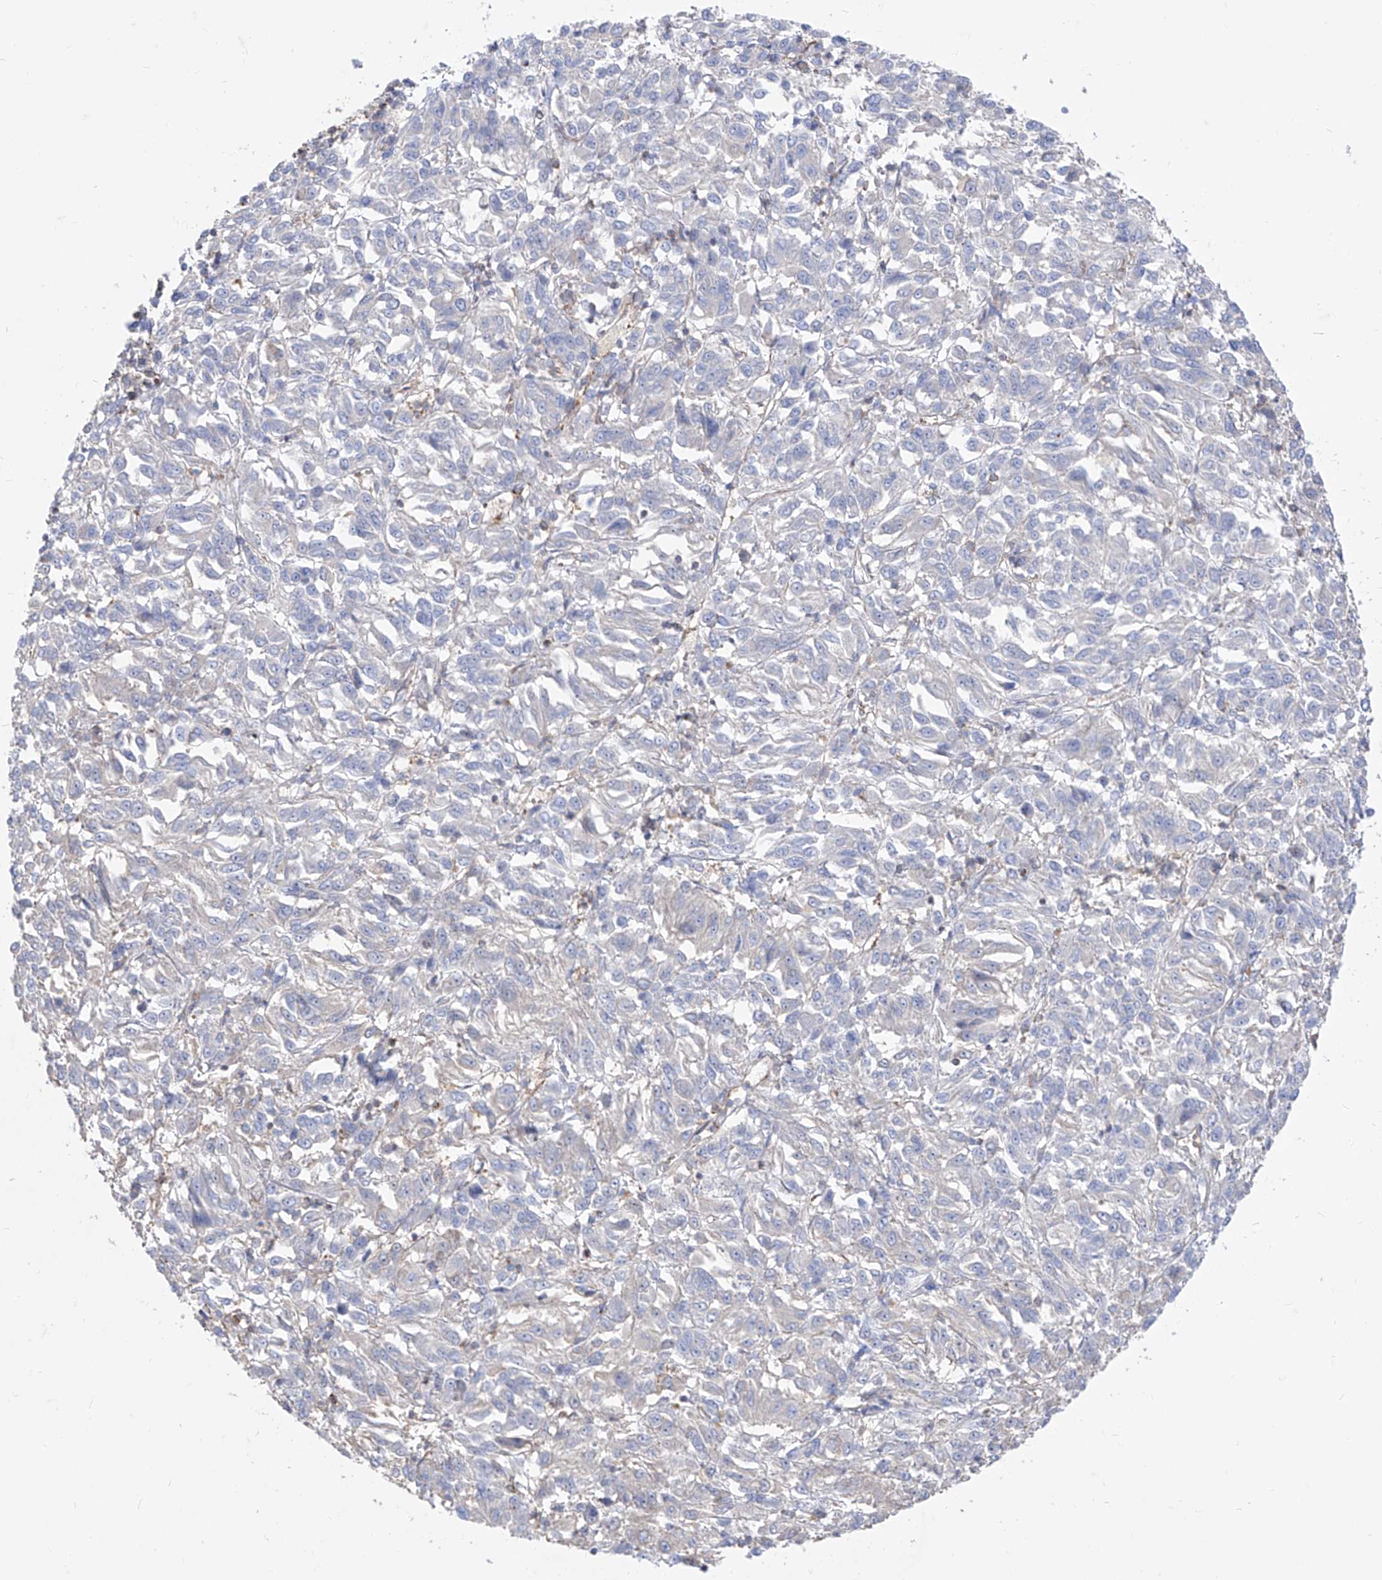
{"staining": {"intensity": "negative", "quantity": "none", "location": "none"}, "tissue": "melanoma", "cell_type": "Tumor cells", "image_type": "cancer", "snomed": [{"axis": "morphology", "description": "Malignant melanoma, Metastatic site"}, {"axis": "topography", "description": "Lung"}], "caption": "DAB immunohistochemical staining of melanoma demonstrates no significant staining in tumor cells. (DAB (3,3'-diaminobenzidine) immunohistochemistry, high magnification).", "gene": "C1orf74", "patient": {"sex": "male", "age": 64}}